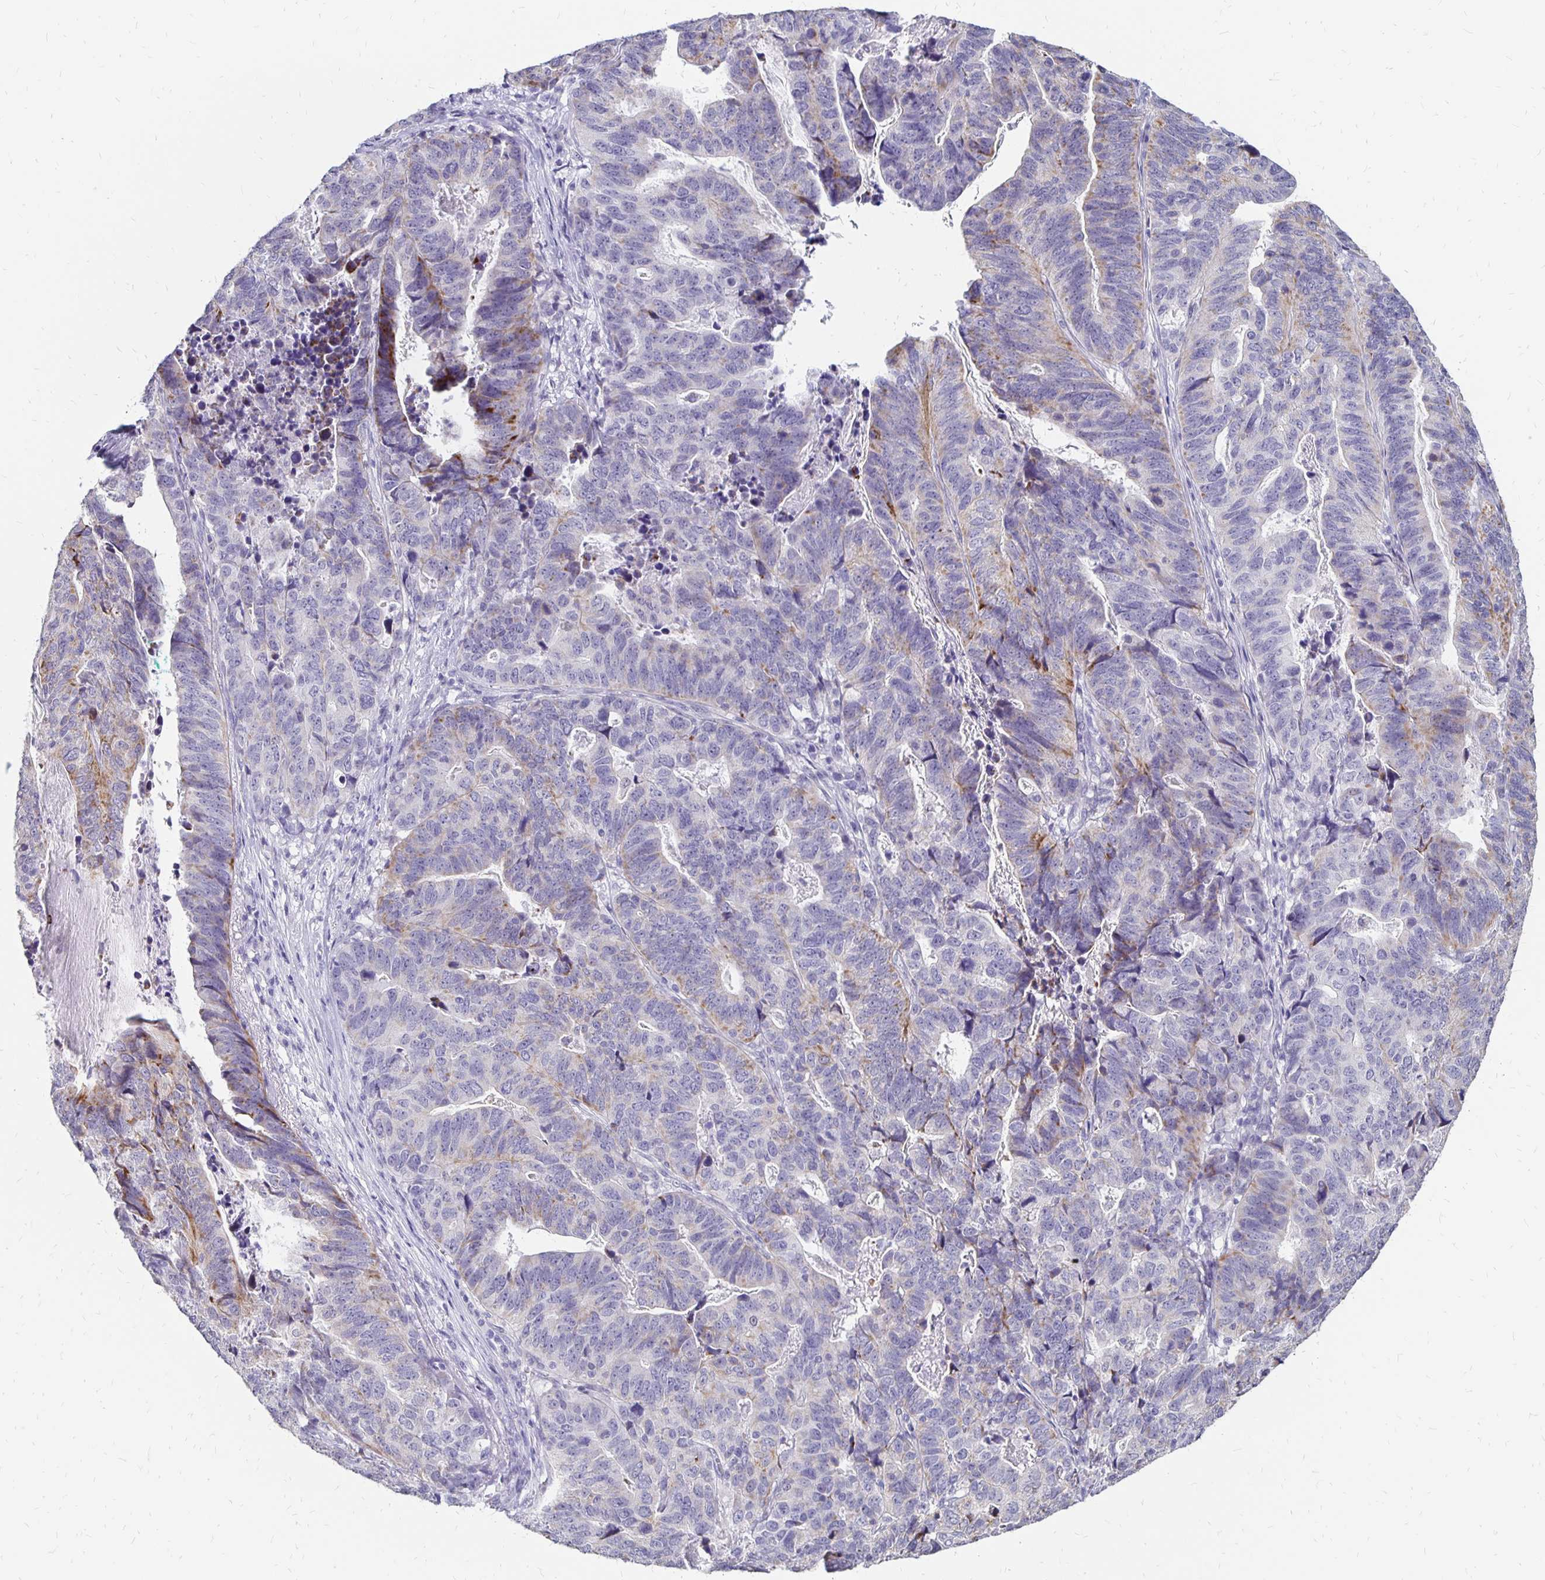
{"staining": {"intensity": "moderate", "quantity": "<25%", "location": "cytoplasmic/membranous"}, "tissue": "stomach cancer", "cell_type": "Tumor cells", "image_type": "cancer", "snomed": [{"axis": "morphology", "description": "Adenocarcinoma, NOS"}, {"axis": "topography", "description": "Stomach, upper"}], "caption": "Brown immunohistochemical staining in human stomach adenocarcinoma reveals moderate cytoplasmic/membranous positivity in approximately <25% of tumor cells. The staining was performed using DAB, with brown indicating positive protein expression. Nuclei are stained blue with hematoxylin.", "gene": "ATOSB", "patient": {"sex": "female", "age": 67}}